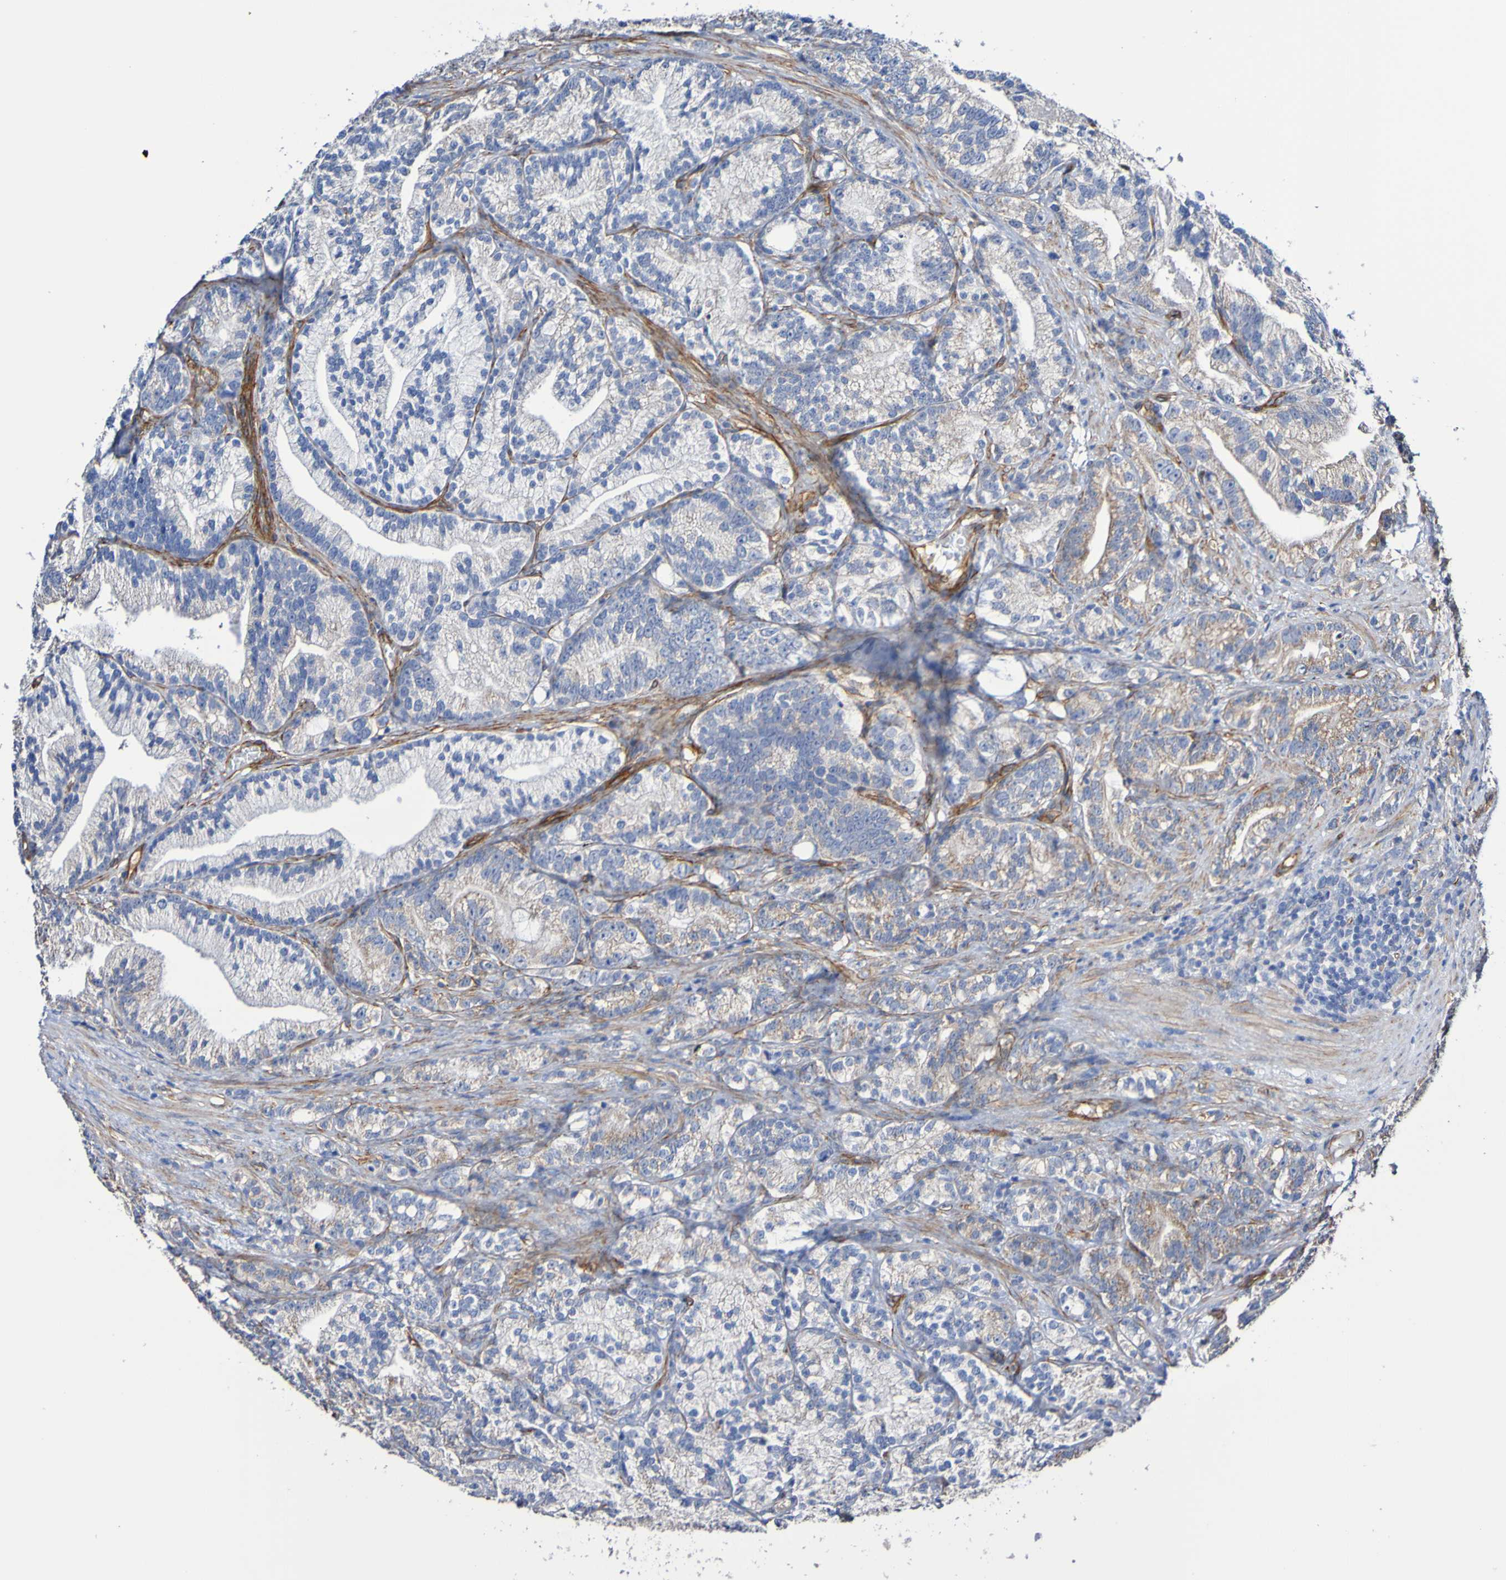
{"staining": {"intensity": "weak", "quantity": "<25%", "location": "cytoplasmic/membranous"}, "tissue": "prostate cancer", "cell_type": "Tumor cells", "image_type": "cancer", "snomed": [{"axis": "morphology", "description": "Adenocarcinoma, Low grade"}, {"axis": "topography", "description": "Prostate"}], "caption": "Immunohistochemistry micrograph of neoplastic tissue: human prostate cancer stained with DAB (3,3'-diaminobenzidine) exhibits no significant protein expression in tumor cells.", "gene": "ELMOD3", "patient": {"sex": "male", "age": 89}}